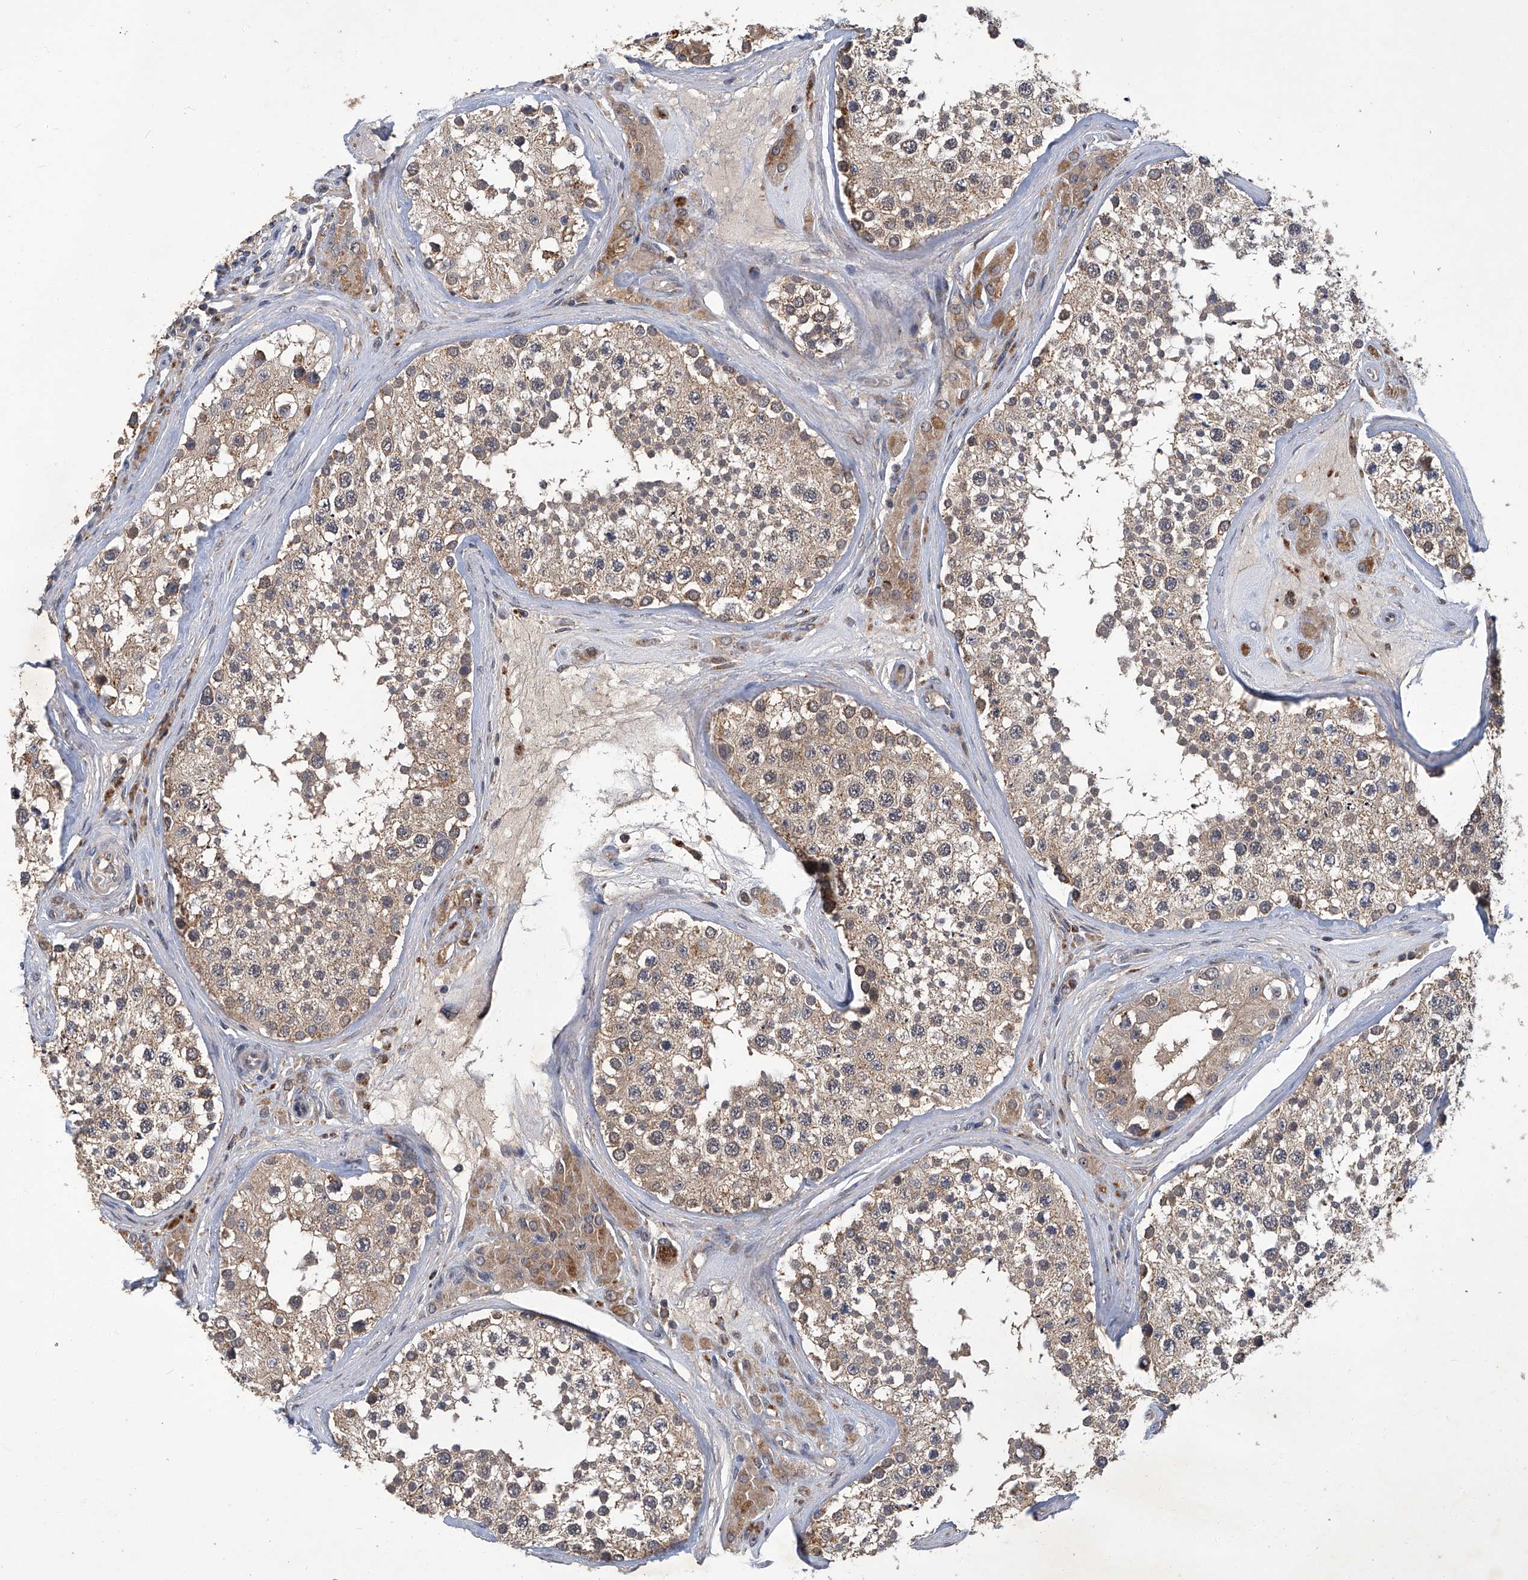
{"staining": {"intensity": "moderate", "quantity": ">75%", "location": "cytoplasmic/membranous"}, "tissue": "testis", "cell_type": "Cells in seminiferous ducts", "image_type": "normal", "snomed": [{"axis": "morphology", "description": "Normal tissue, NOS"}, {"axis": "topography", "description": "Testis"}], "caption": "Immunohistochemical staining of unremarkable human testis shows medium levels of moderate cytoplasmic/membranous expression in approximately >75% of cells in seminiferous ducts.", "gene": "TNFRSF13B", "patient": {"sex": "male", "age": 46}}